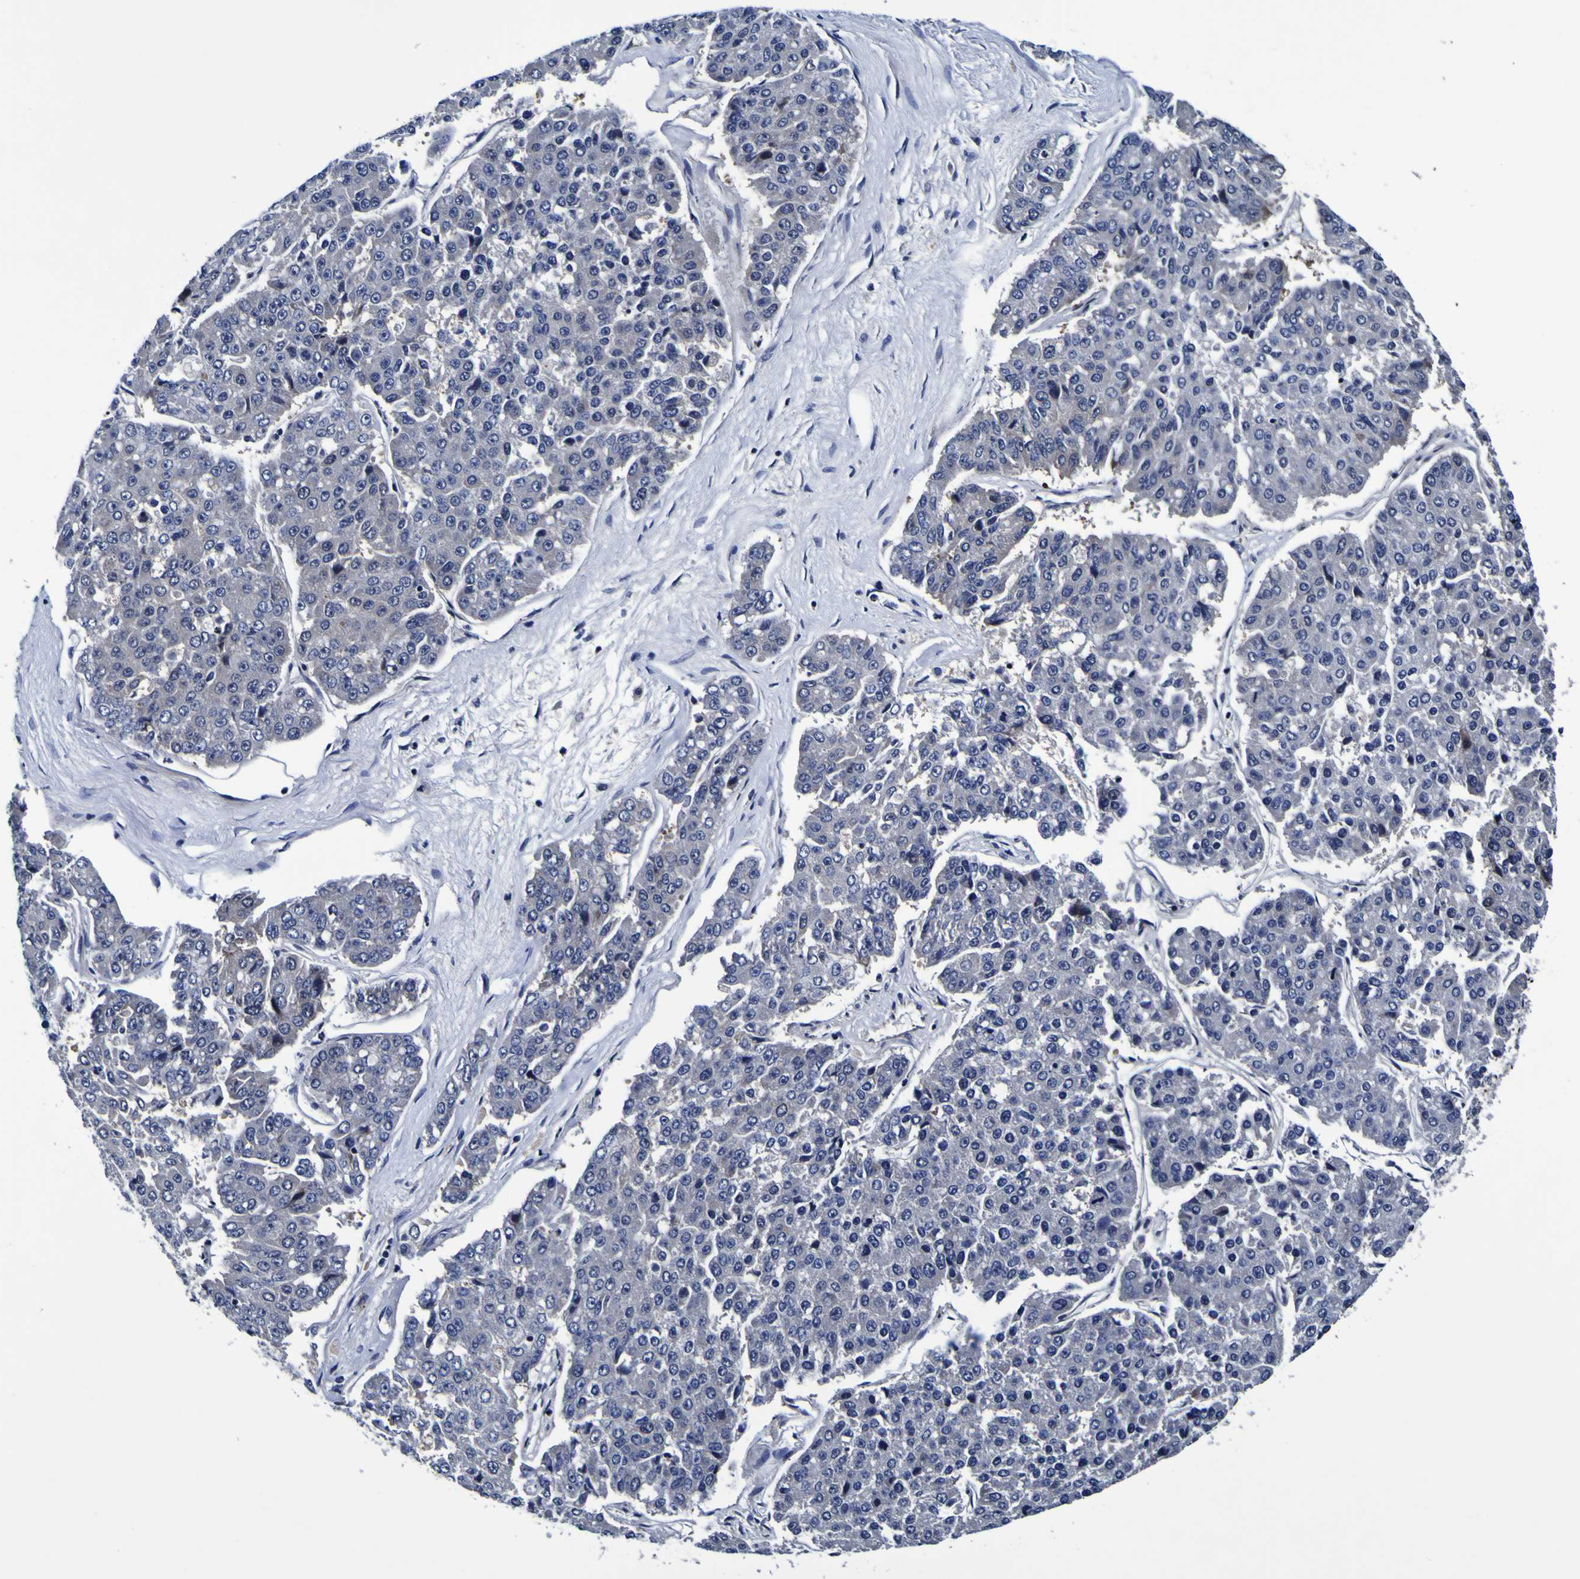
{"staining": {"intensity": "negative", "quantity": "none", "location": "none"}, "tissue": "pancreatic cancer", "cell_type": "Tumor cells", "image_type": "cancer", "snomed": [{"axis": "morphology", "description": "Adenocarcinoma, NOS"}, {"axis": "topography", "description": "Pancreas"}], "caption": "High power microscopy micrograph of an immunohistochemistry (IHC) histopathology image of adenocarcinoma (pancreatic), revealing no significant positivity in tumor cells.", "gene": "SORCS1", "patient": {"sex": "male", "age": 50}}